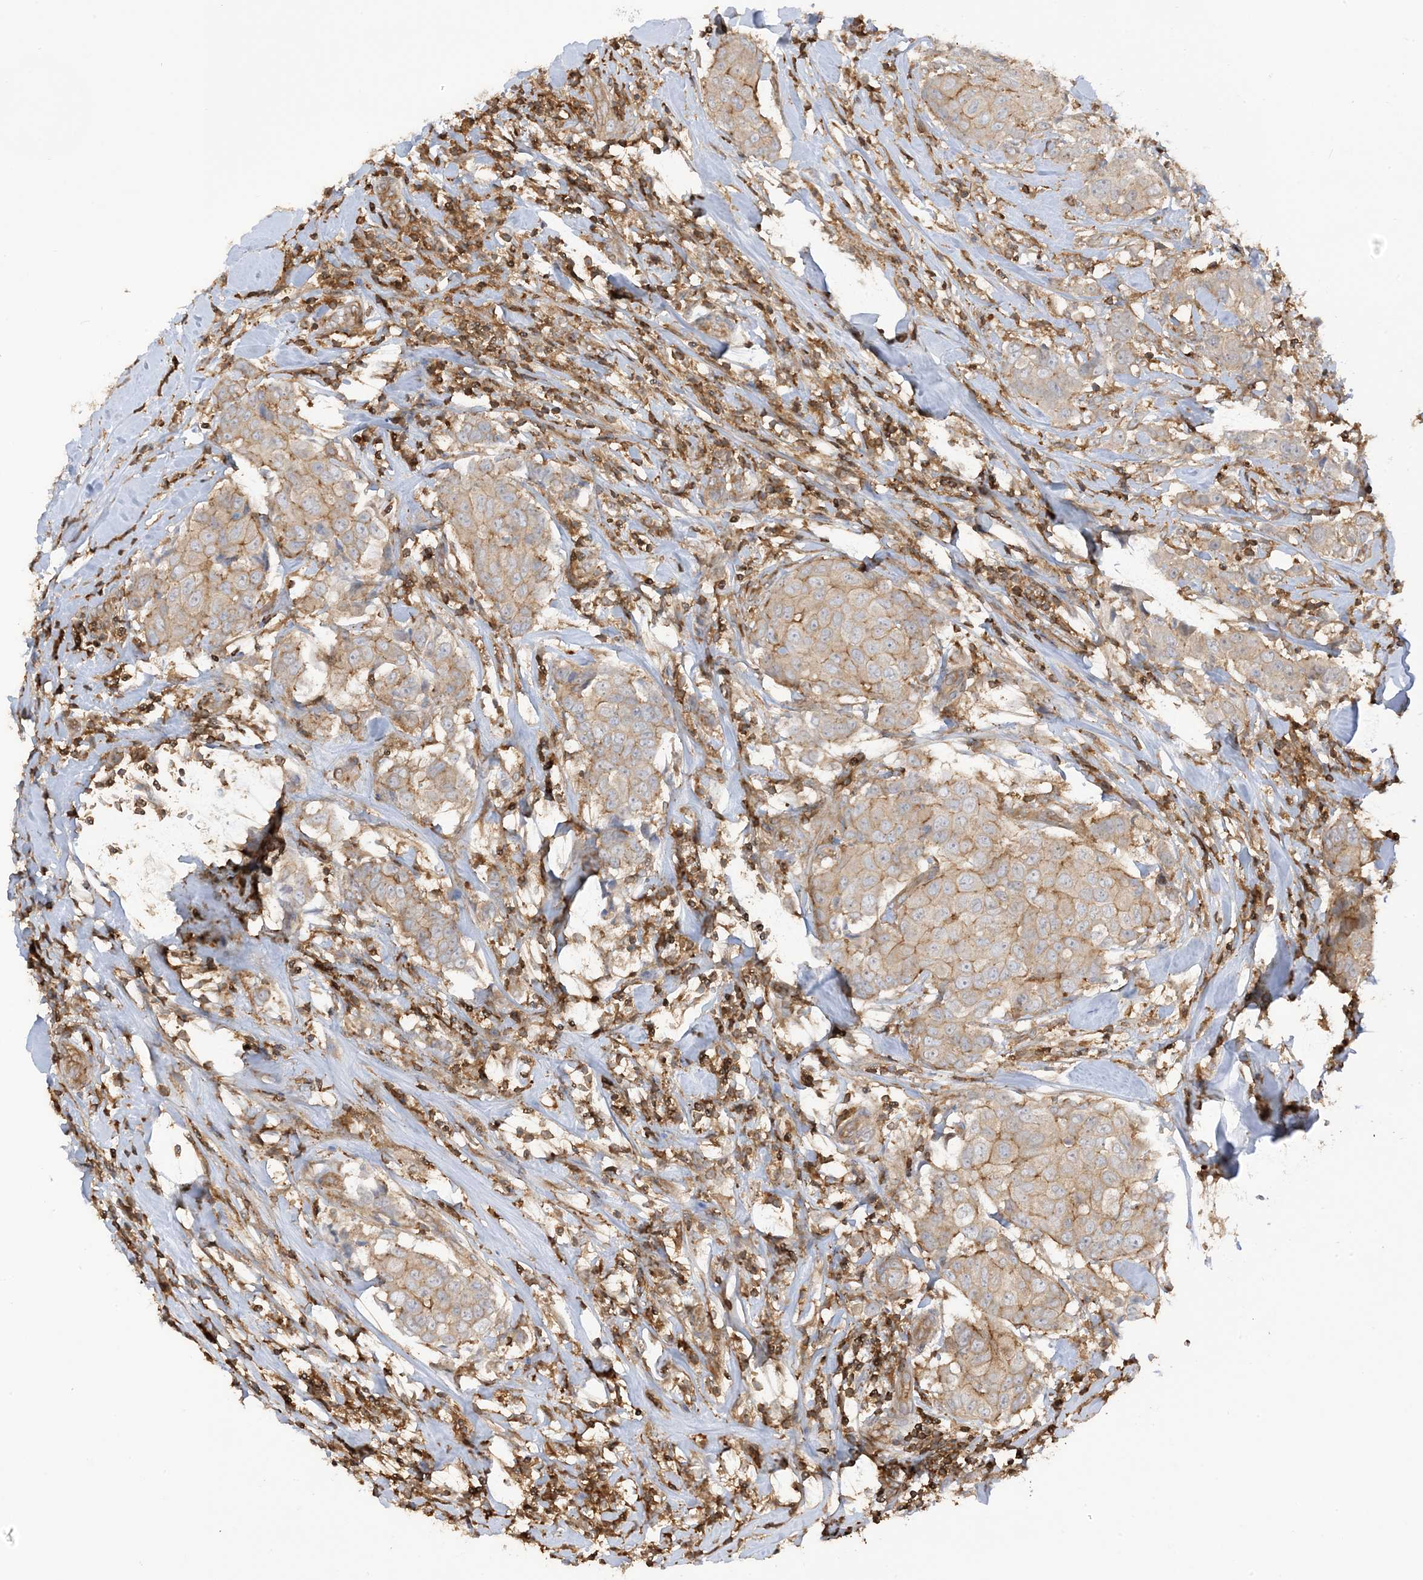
{"staining": {"intensity": "weak", "quantity": "25%-75%", "location": "cytoplasmic/membranous"}, "tissue": "breast cancer", "cell_type": "Tumor cells", "image_type": "cancer", "snomed": [{"axis": "morphology", "description": "Duct carcinoma"}, {"axis": "topography", "description": "Breast"}], "caption": "This histopathology image displays immunohistochemistry (IHC) staining of breast cancer (intraductal carcinoma), with low weak cytoplasmic/membranous positivity in approximately 25%-75% of tumor cells.", "gene": "CAPZB", "patient": {"sex": "female", "age": 80}}